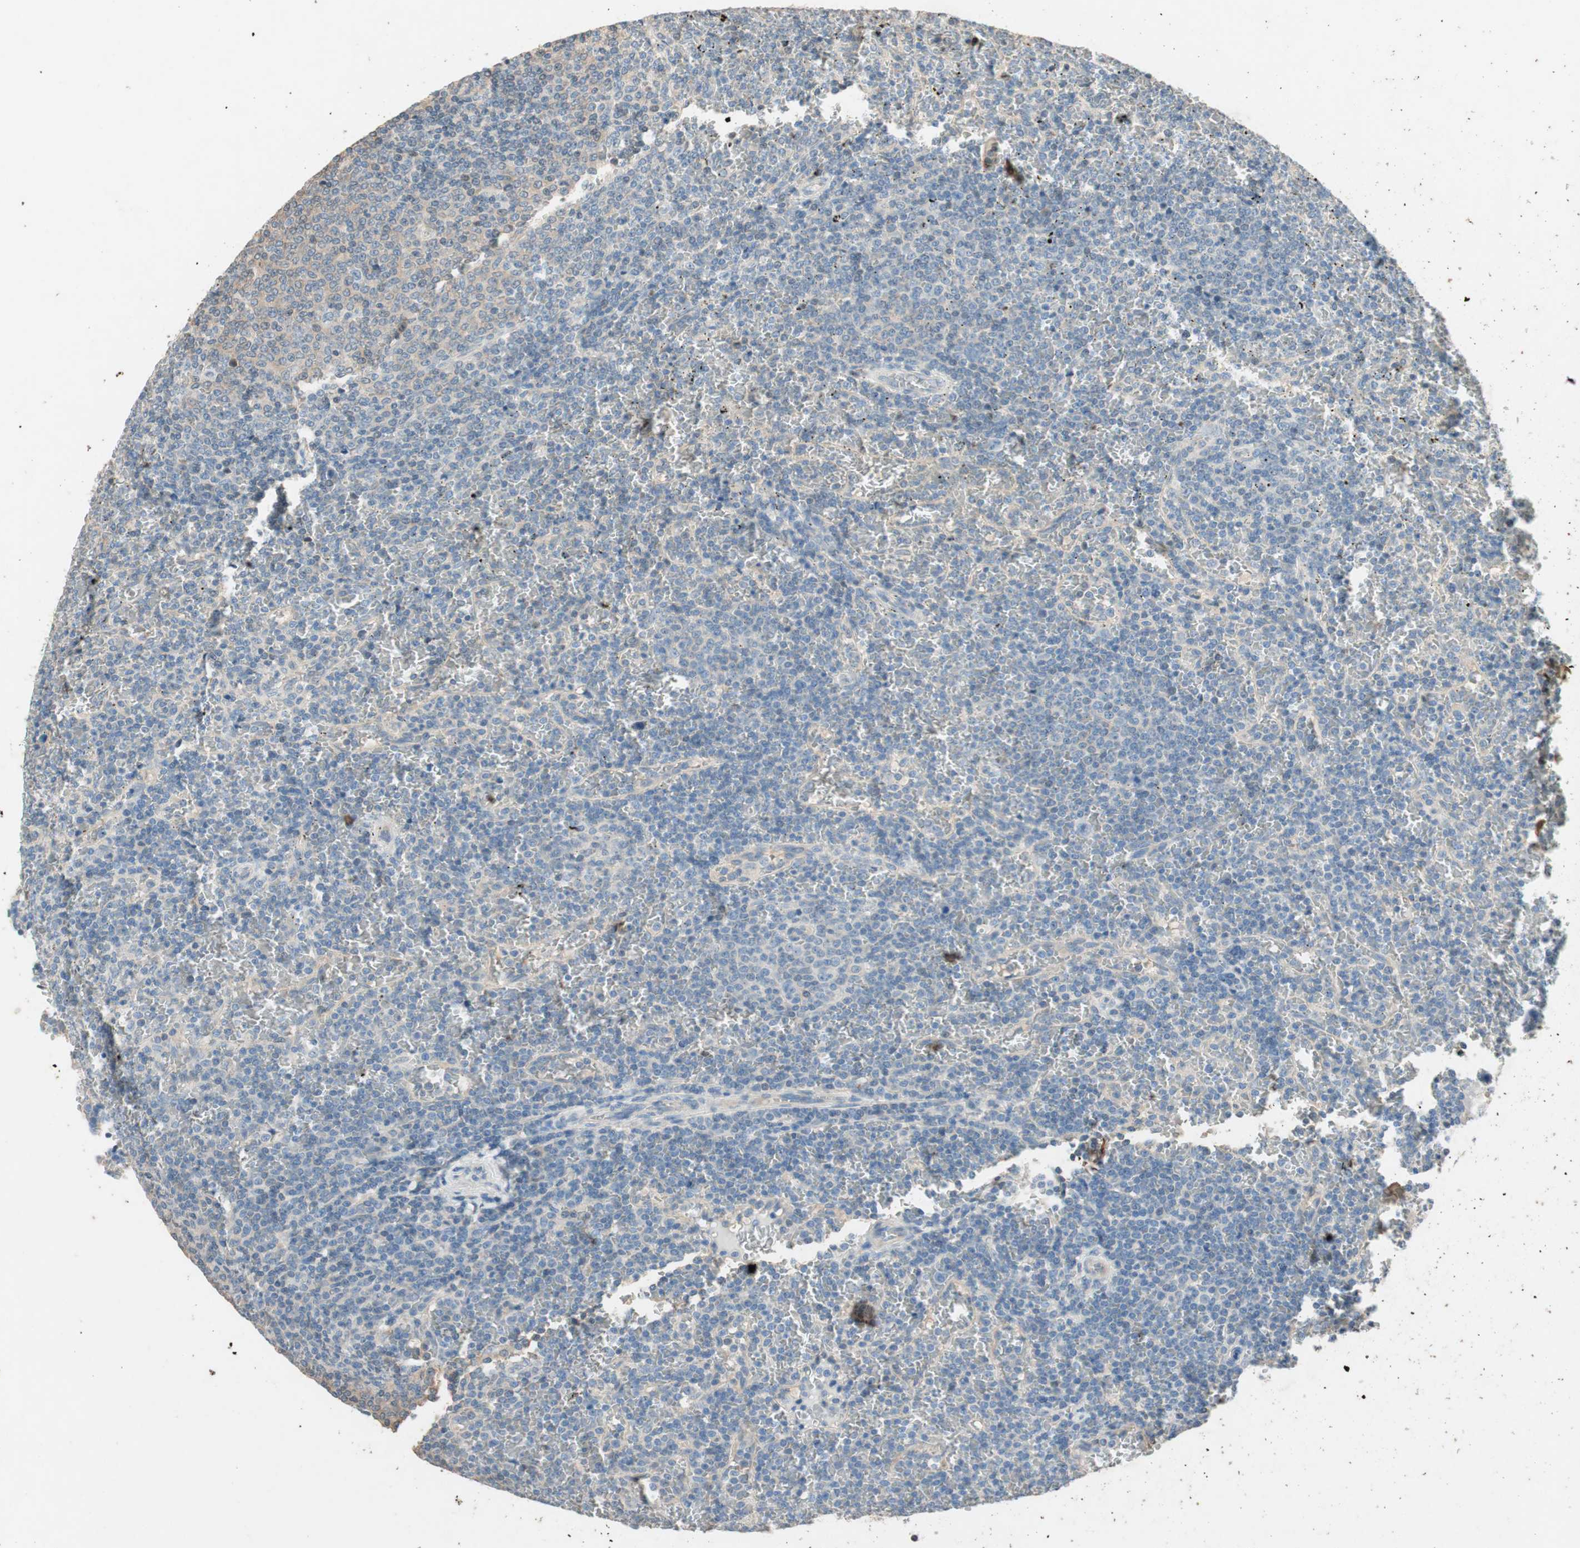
{"staining": {"intensity": "weak", "quantity": "<25%", "location": "cytoplasmic/membranous"}, "tissue": "lymphoma", "cell_type": "Tumor cells", "image_type": "cancer", "snomed": [{"axis": "morphology", "description": "Malignant lymphoma, non-Hodgkin's type, Low grade"}, {"axis": "topography", "description": "Spleen"}], "caption": "A photomicrograph of lymphoma stained for a protein exhibits no brown staining in tumor cells.", "gene": "SERPINB5", "patient": {"sex": "female", "age": 77}}